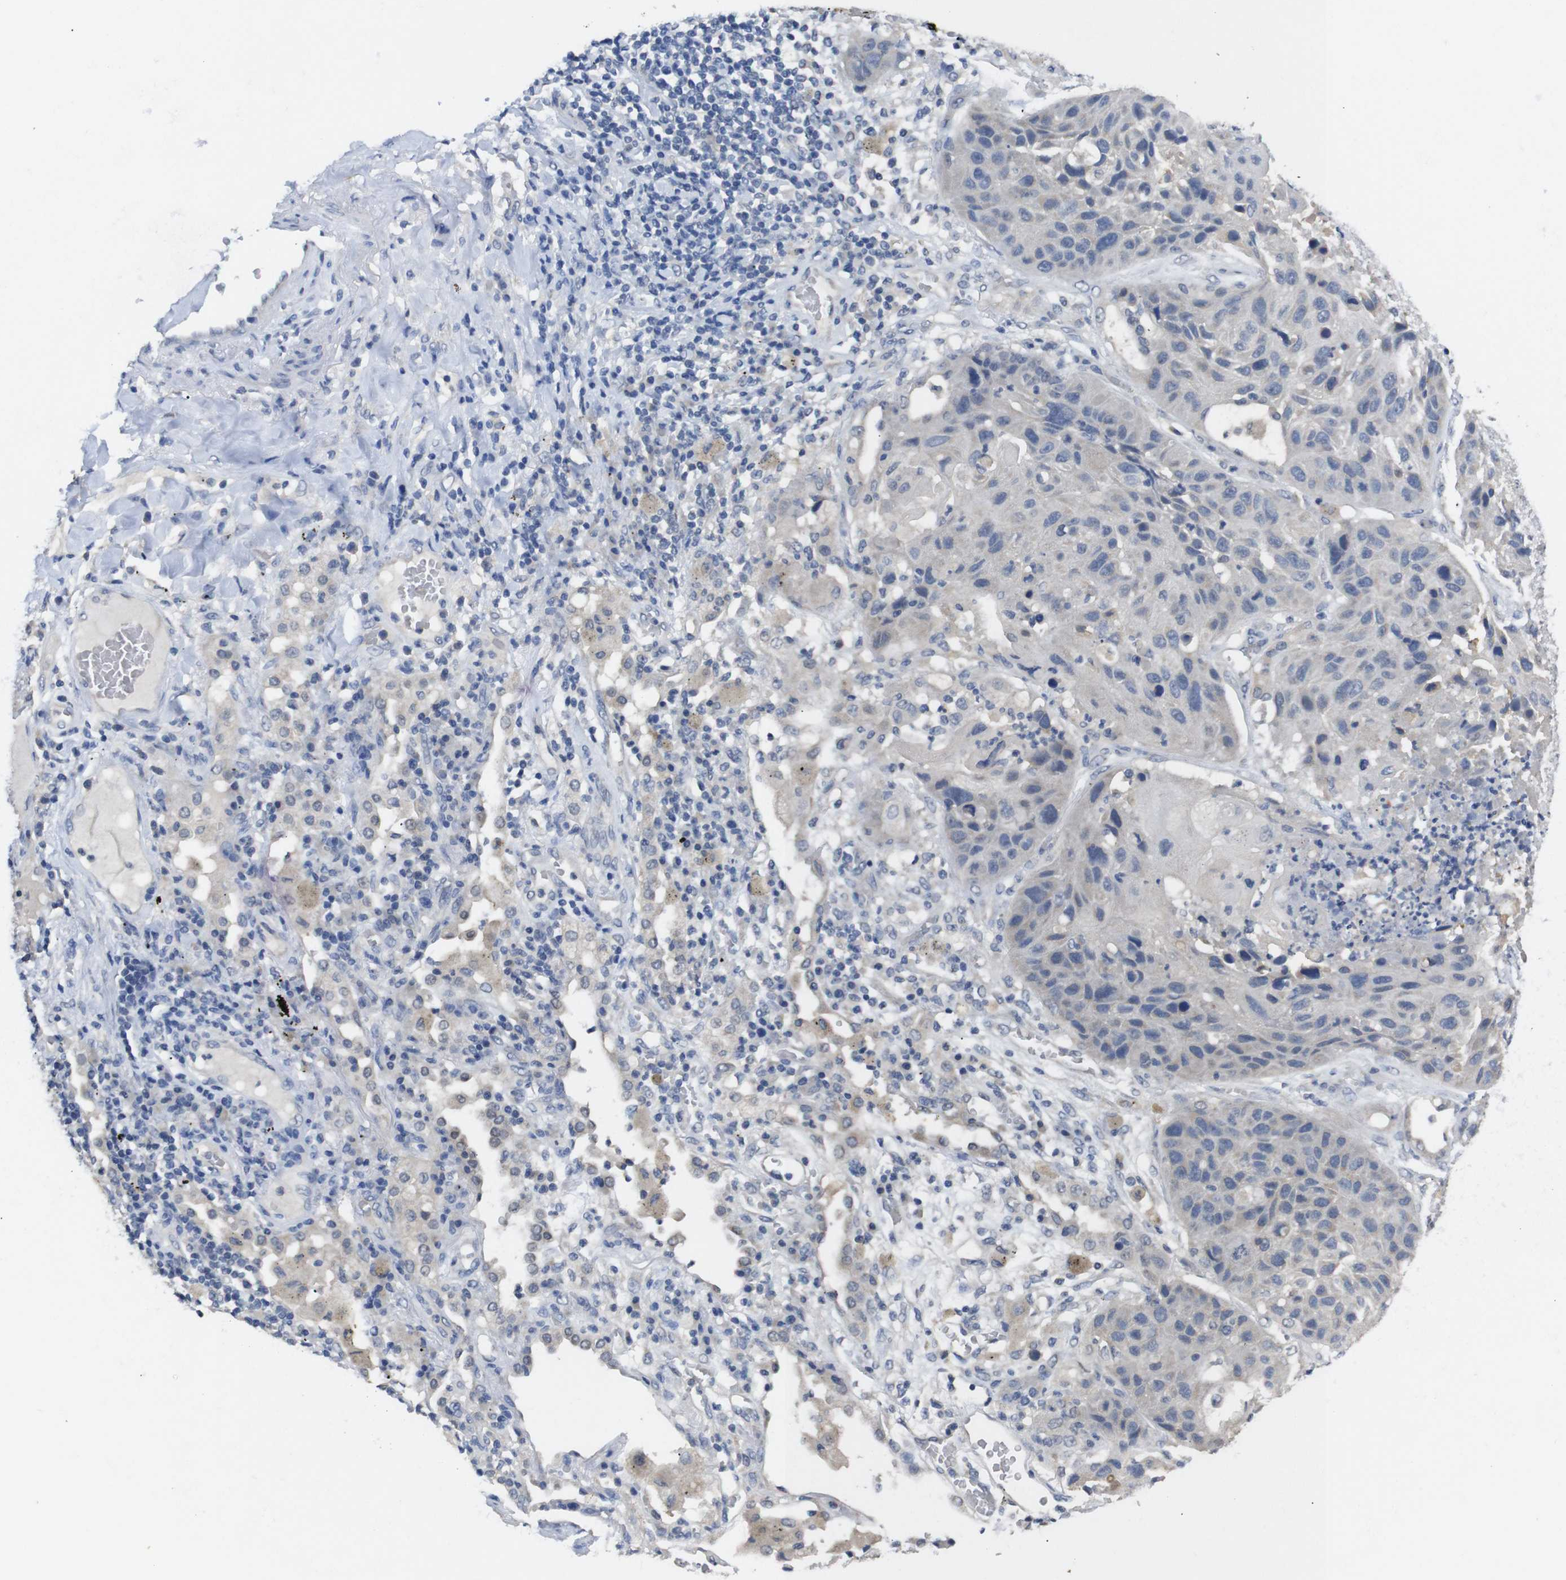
{"staining": {"intensity": "negative", "quantity": "none", "location": "none"}, "tissue": "lung cancer", "cell_type": "Tumor cells", "image_type": "cancer", "snomed": [{"axis": "morphology", "description": "Squamous cell carcinoma, NOS"}, {"axis": "topography", "description": "Lung"}], "caption": "IHC photomicrograph of lung squamous cell carcinoma stained for a protein (brown), which reveals no positivity in tumor cells.", "gene": "HNF1A", "patient": {"sex": "male", "age": 57}}